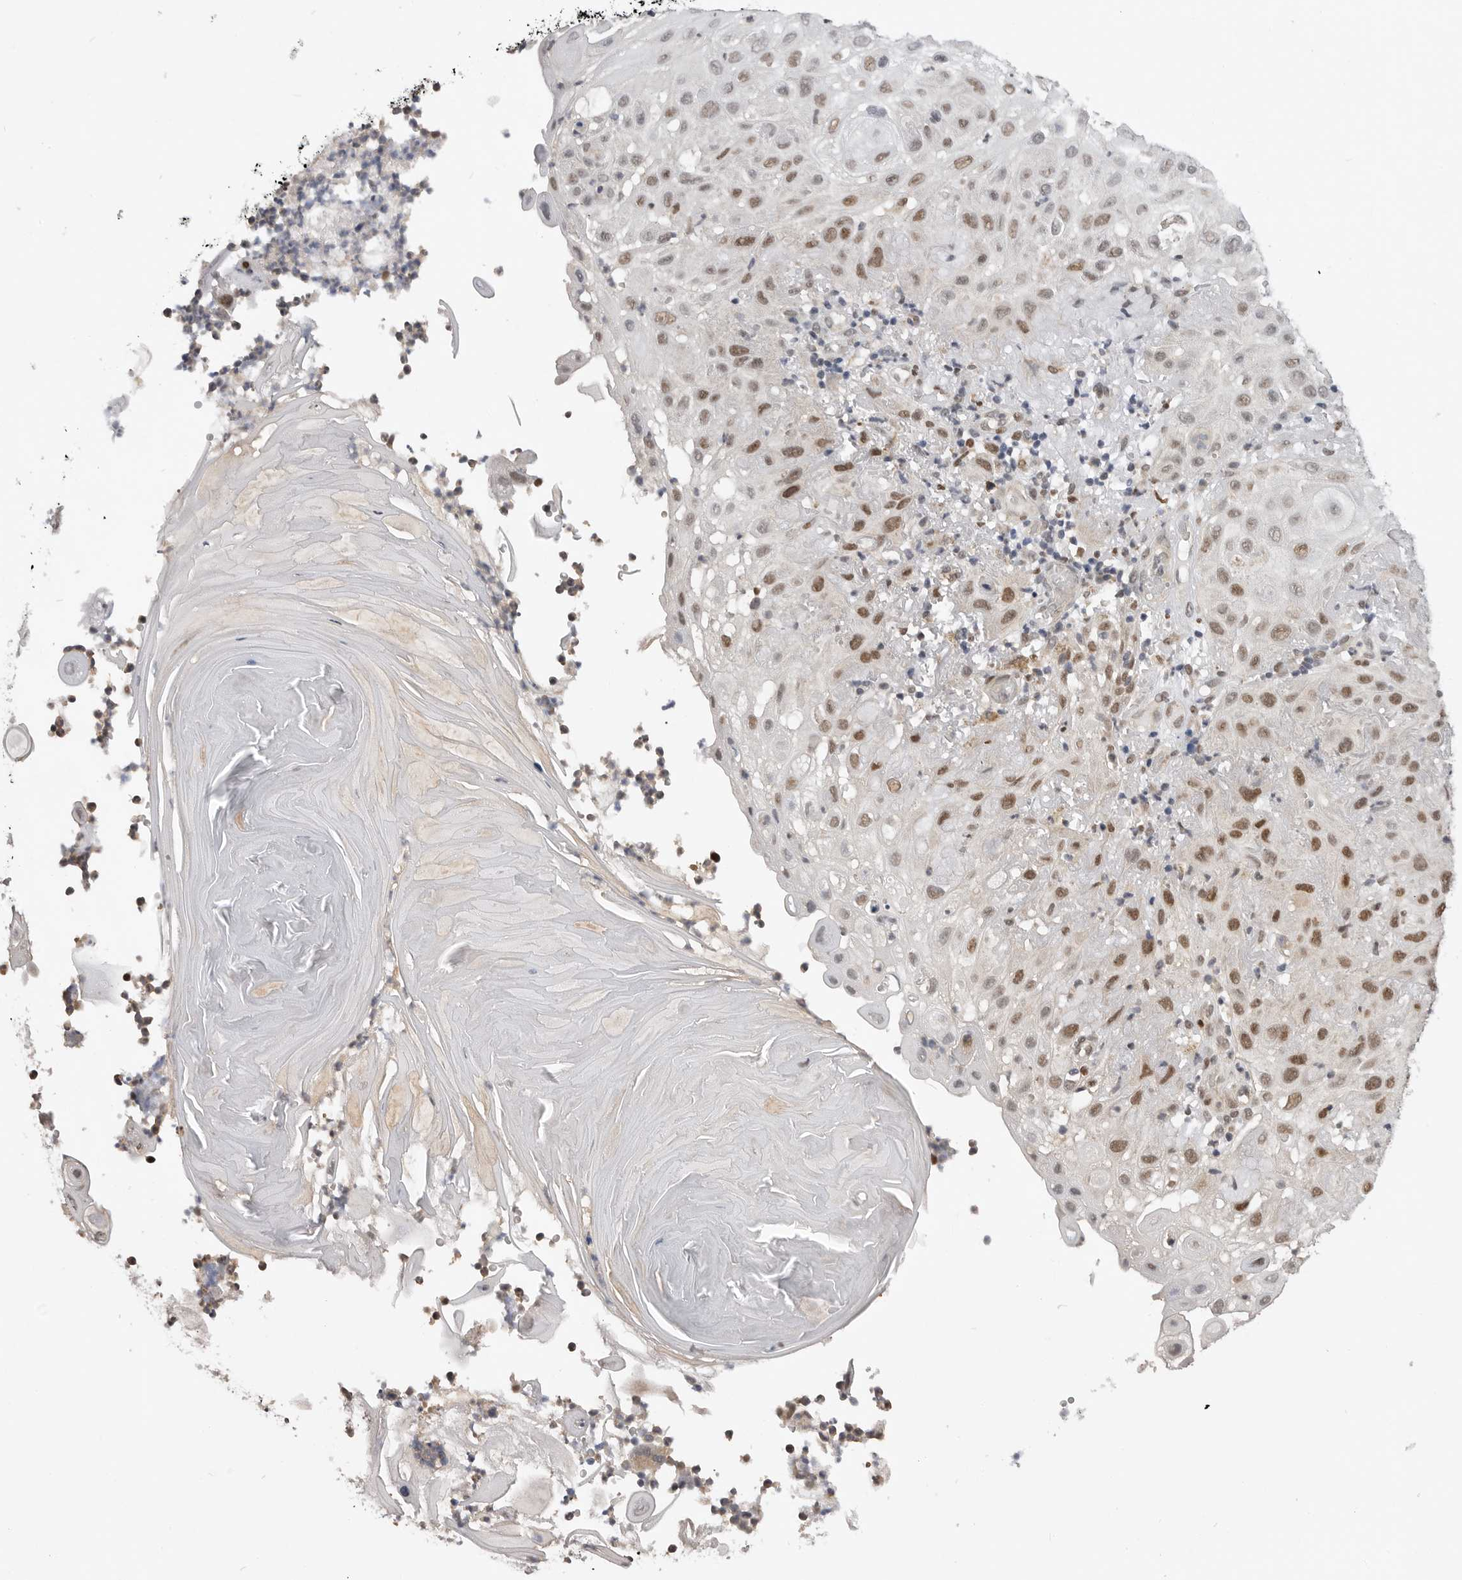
{"staining": {"intensity": "moderate", "quantity": "25%-75%", "location": "nuclear"}, "tissue": "skin cancer", "cell_type": "Tumor cells", "image_type": "cancer", "snomed": [{"axis": "morphology", "description": "Normal tissue, NOS"}, {"axis": "morphology", "description": "Squamous cell carcinoma, NOS"}, {"axis": "topography", "description": "Skin"}], "caption": "Immunohistochemical staining of human skin cancer shows medium levels of moderate nuclear protein expression in about 25%-75% of tumor cells.", "gene": "SMARCC1", "patient": {"sex": "female", "age": 96}}